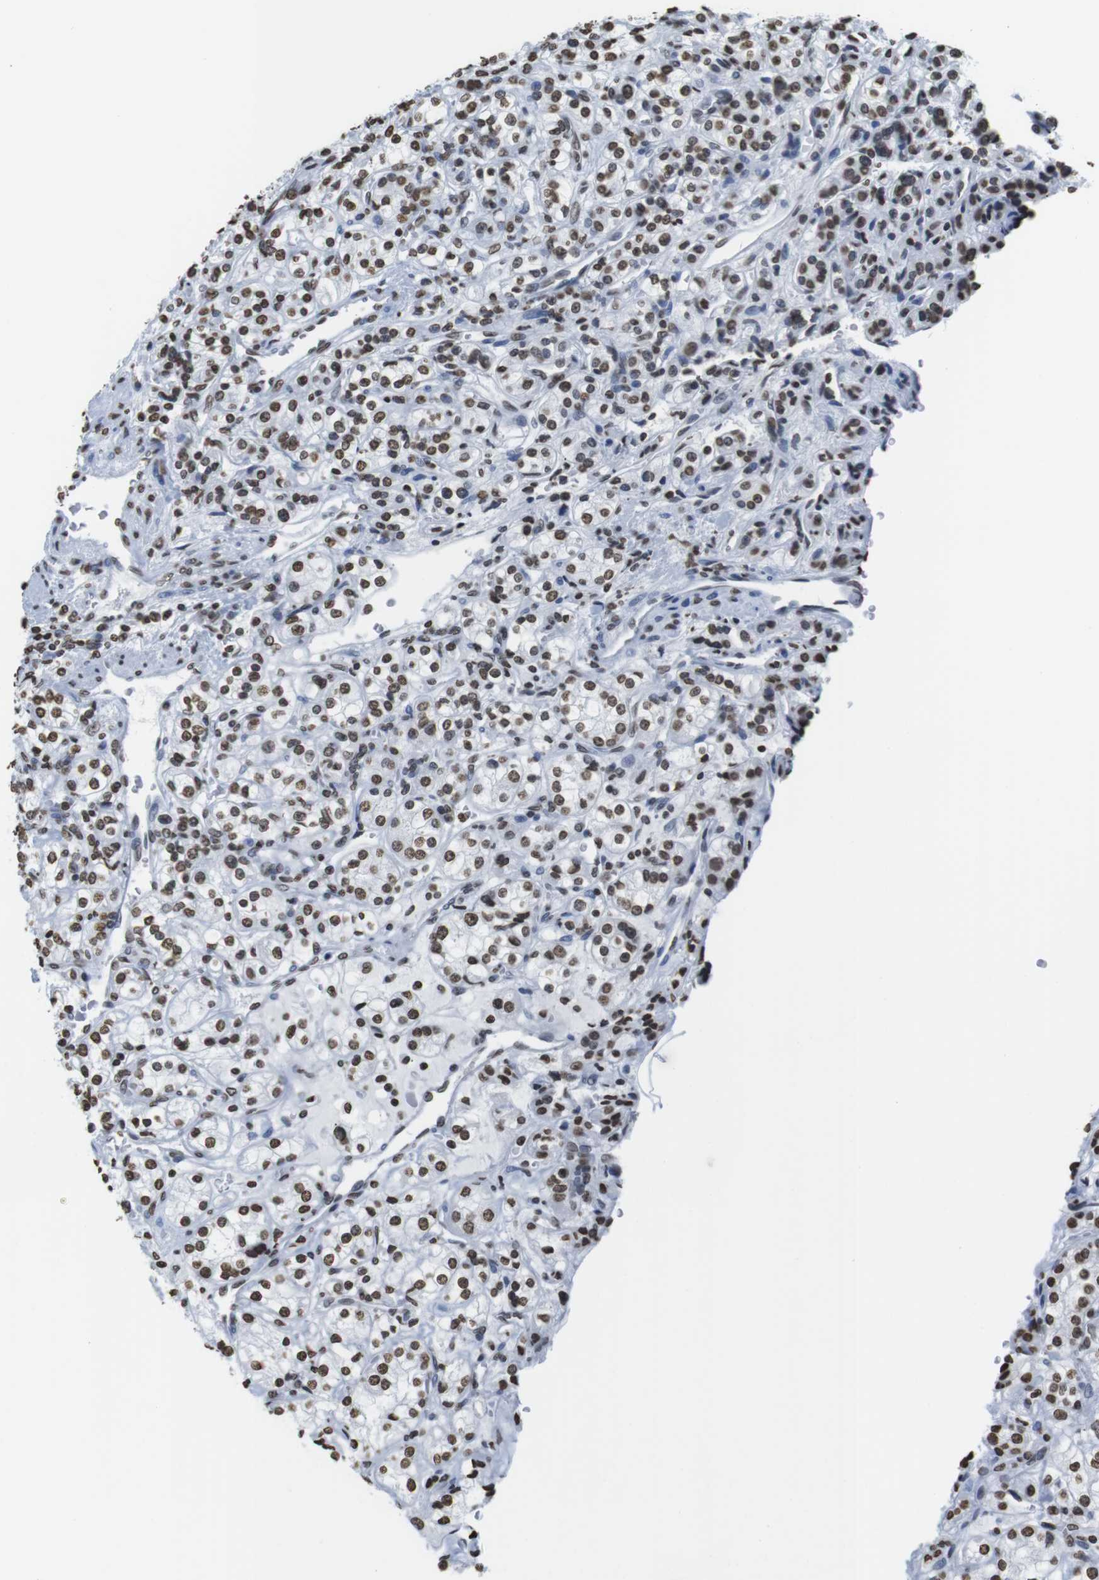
{"staining": {"intensity": "moderate", "quantity": ">75%", "location": "nuclear"}, "tissue": "renal cancer", "cell_type": "Tumor cells", "image_type": "cancer", "snomed": [{"axis": "morphology", "description": "Adenocarcinoma, NOS"}, {"axis": "topography", "description": "Kidney"}], "caption": "About >75% of tumor cells in human adenocarcinoma (renal) exhibit moderate nuclear protein staining as visualized by brown immunohistochemical staining.", "gene": "BSX", "patient": {"sex": "male", "age": 77}}